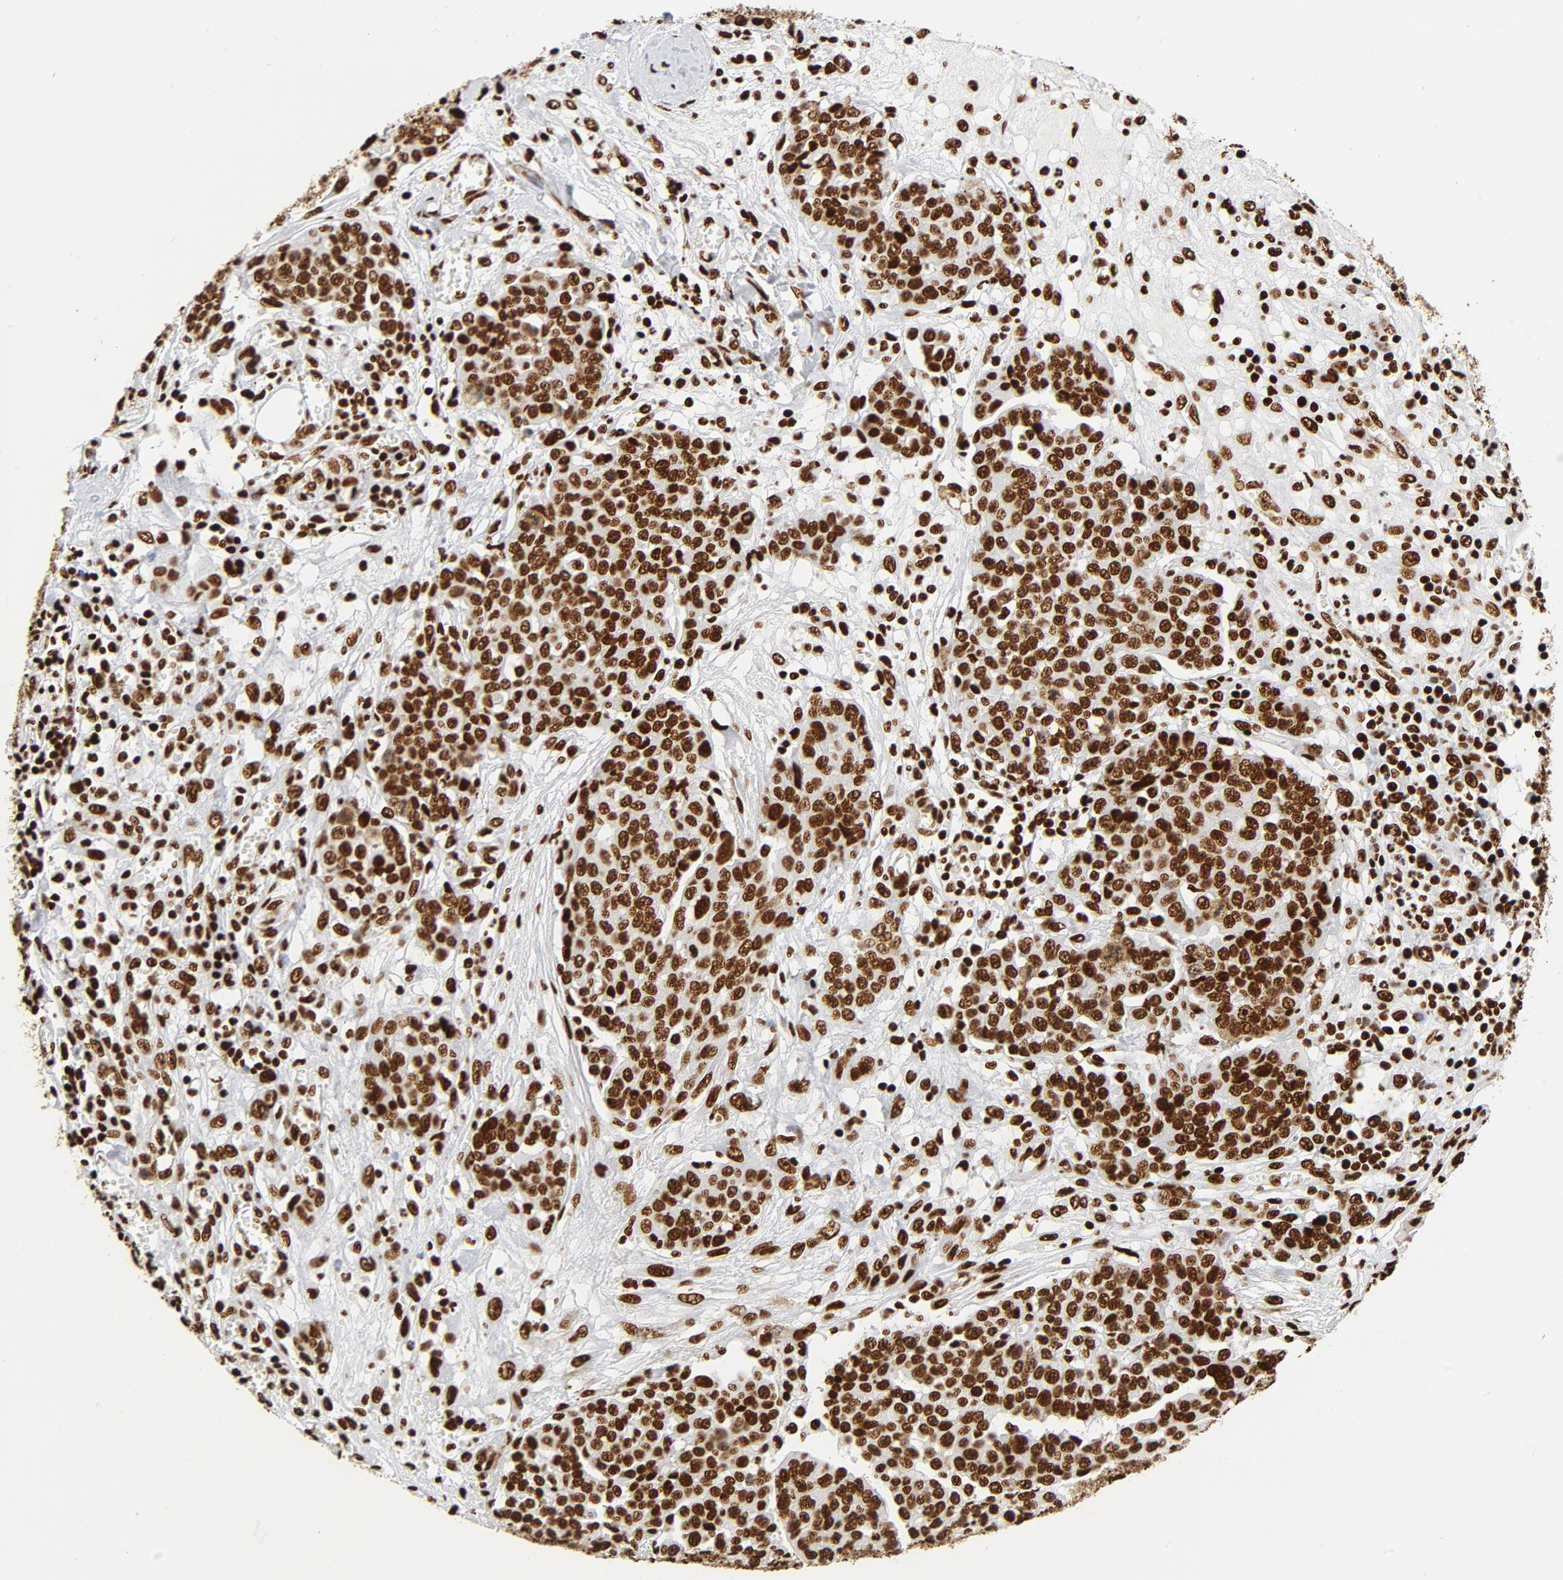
{"staining": {"intensity": "strong", "quantity": ">75%", "location": "cytoplasmic/membranous,nuclear"}, "tissue": "ovarian cancer", "cell_type": "Tumor cells", "image_type": "cancer", "snomed": [{"axis": "morphology", "description": "Cystadenocarcinoma, serous, NOS"}, {"axis": "topography", "description": "Soft tissue"}, {"axis": "topography", "description": "Ovary"}], "caption": "Serous cystadenocarcinoma (ovarian) tissue shows strong cytoplasmic/membranous and nuclear expression in about >75% of tumor cells, visualized by immunohistochemistry.", "gene": "XRCC6", "patient": {"sex": "female", "age": 57}}